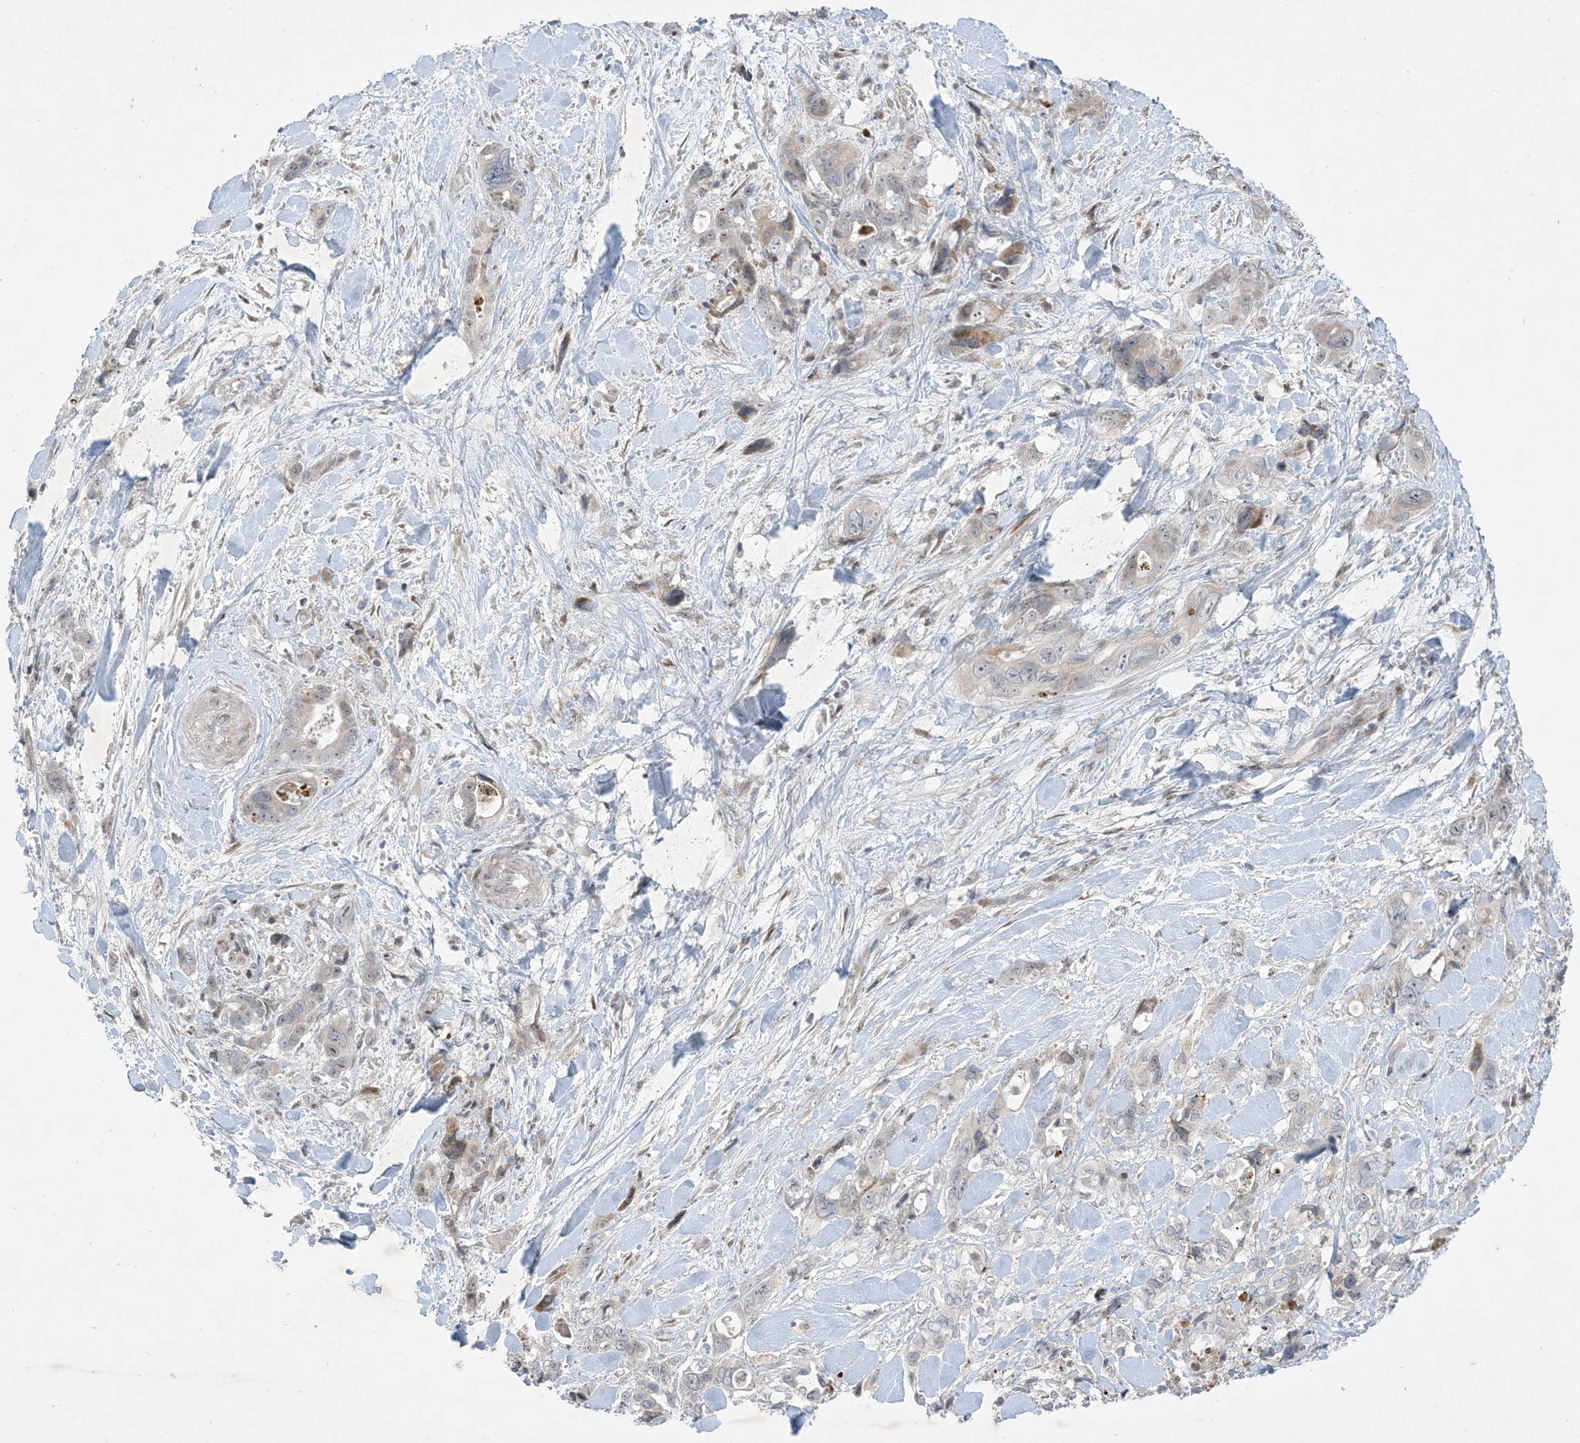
{"staining": {"intensity": "negative", "quantity": "none", "location": "none"}, "tissue": "pancreatic cancer", "cell_type": "Tumor cells", "image_type": "cancer", "snomed": [{"axis": "morphology", "description": "Adenocarcinoma, NOS"}, {"axis": "topography", "description": "Pancreas"}], "caption": "Immunohistochemistry (IHC) photomicrograph of human pancreatic adenocarcinoma stained for a protein (brown), which exhibits no expression in tumor cells.", "gene": "SOGA3", "patient": {"sex": "male", "age": 46}}